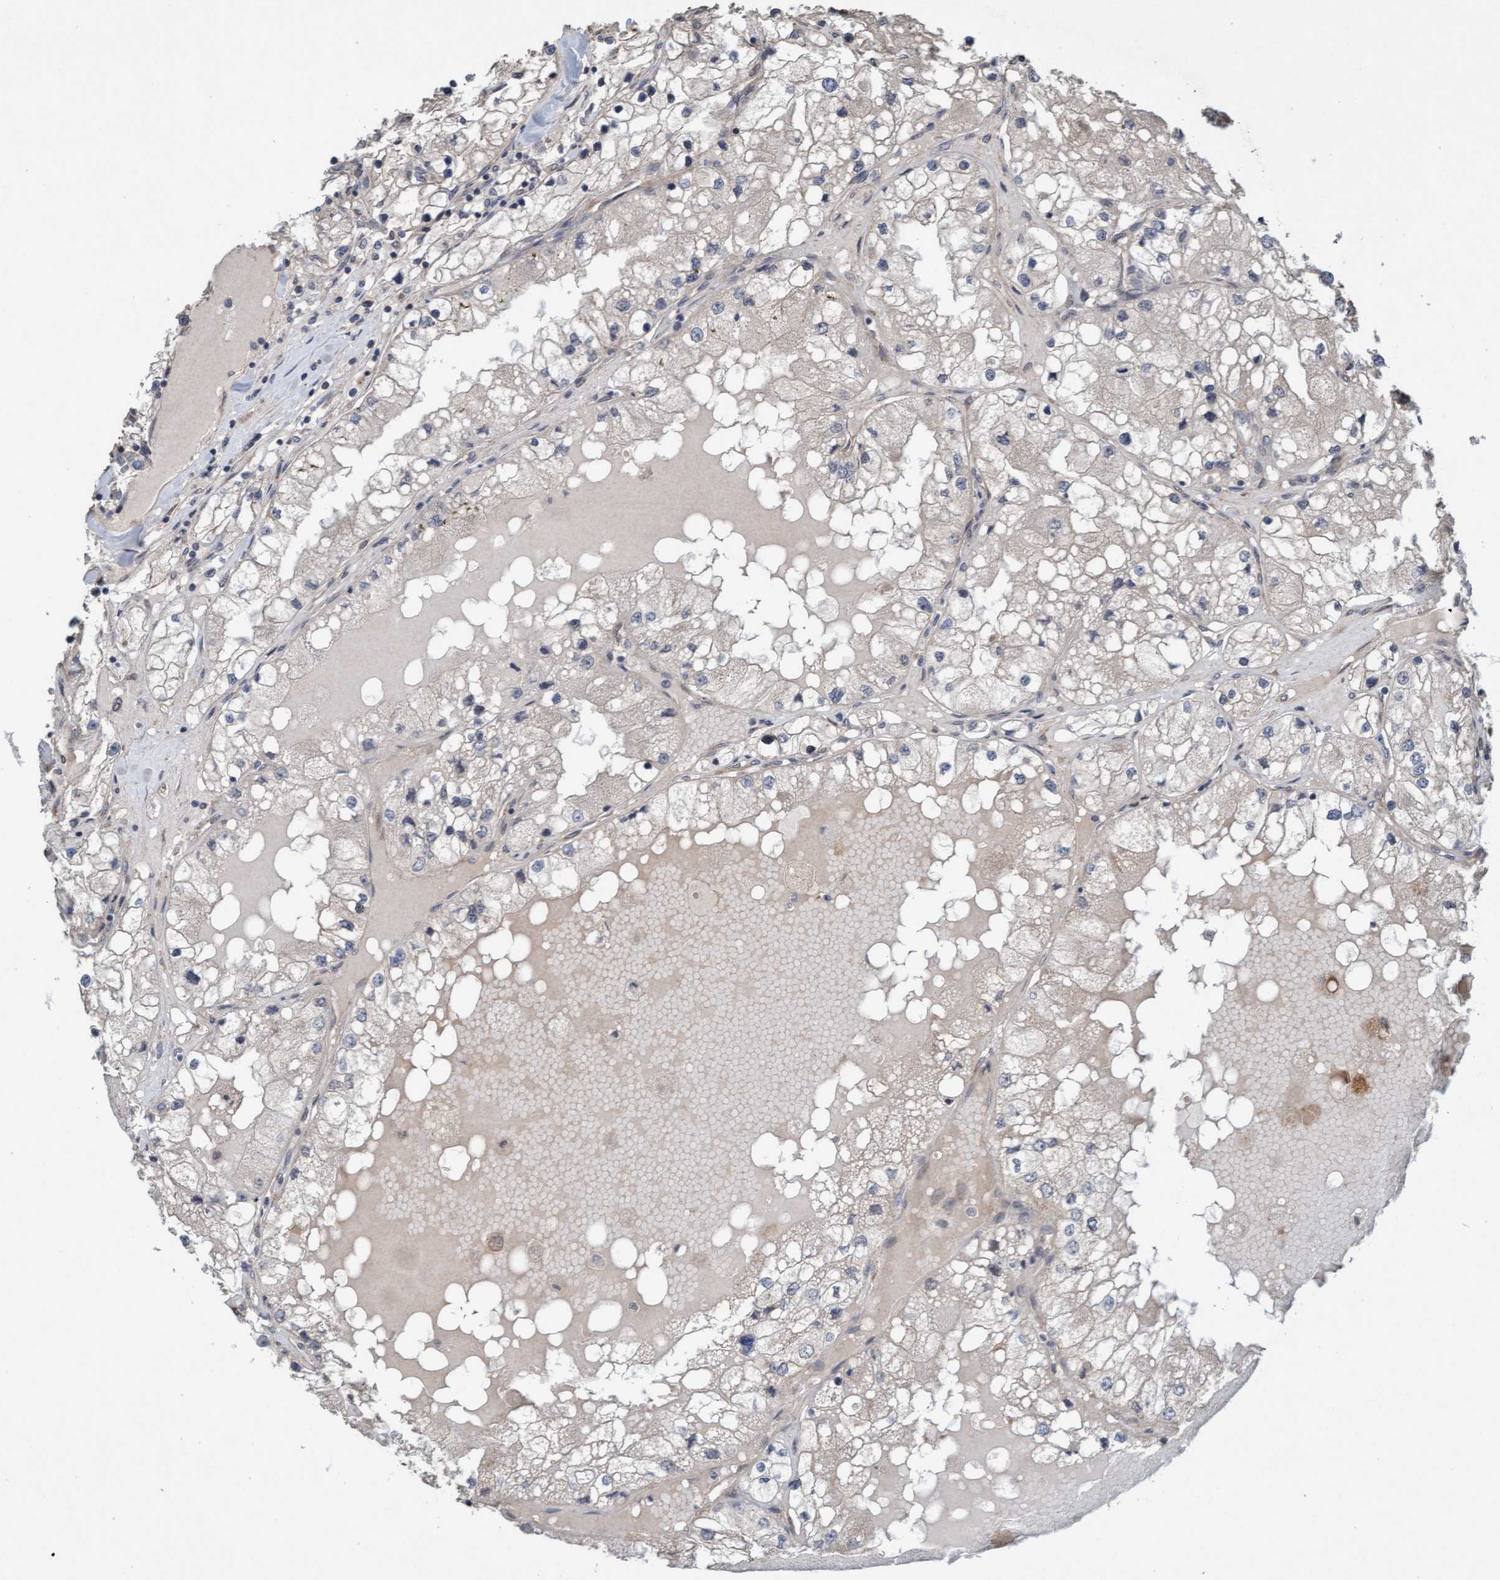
{"staining": {"intensity": "negative", "quantity": "none", "location": "none"}, "tissue": "renal cancer", "cell_type": "Tumor cells", "image_type": "cancer", "snomed": [{"axis": "morphology", "description": "Adenocarcinoma, NOS"}, {"axis": "topography", "description": "Kidney"}], "caption": "Protein analysis of renal adenocarcinoma displays no significant staining in tumor cells. (DAB immunohistochemistry (IHC) visualized using brightfield microscopy, high magnification).", "gene": "CDC42EP4", "patient": {"sex": "male", "age": 68}}